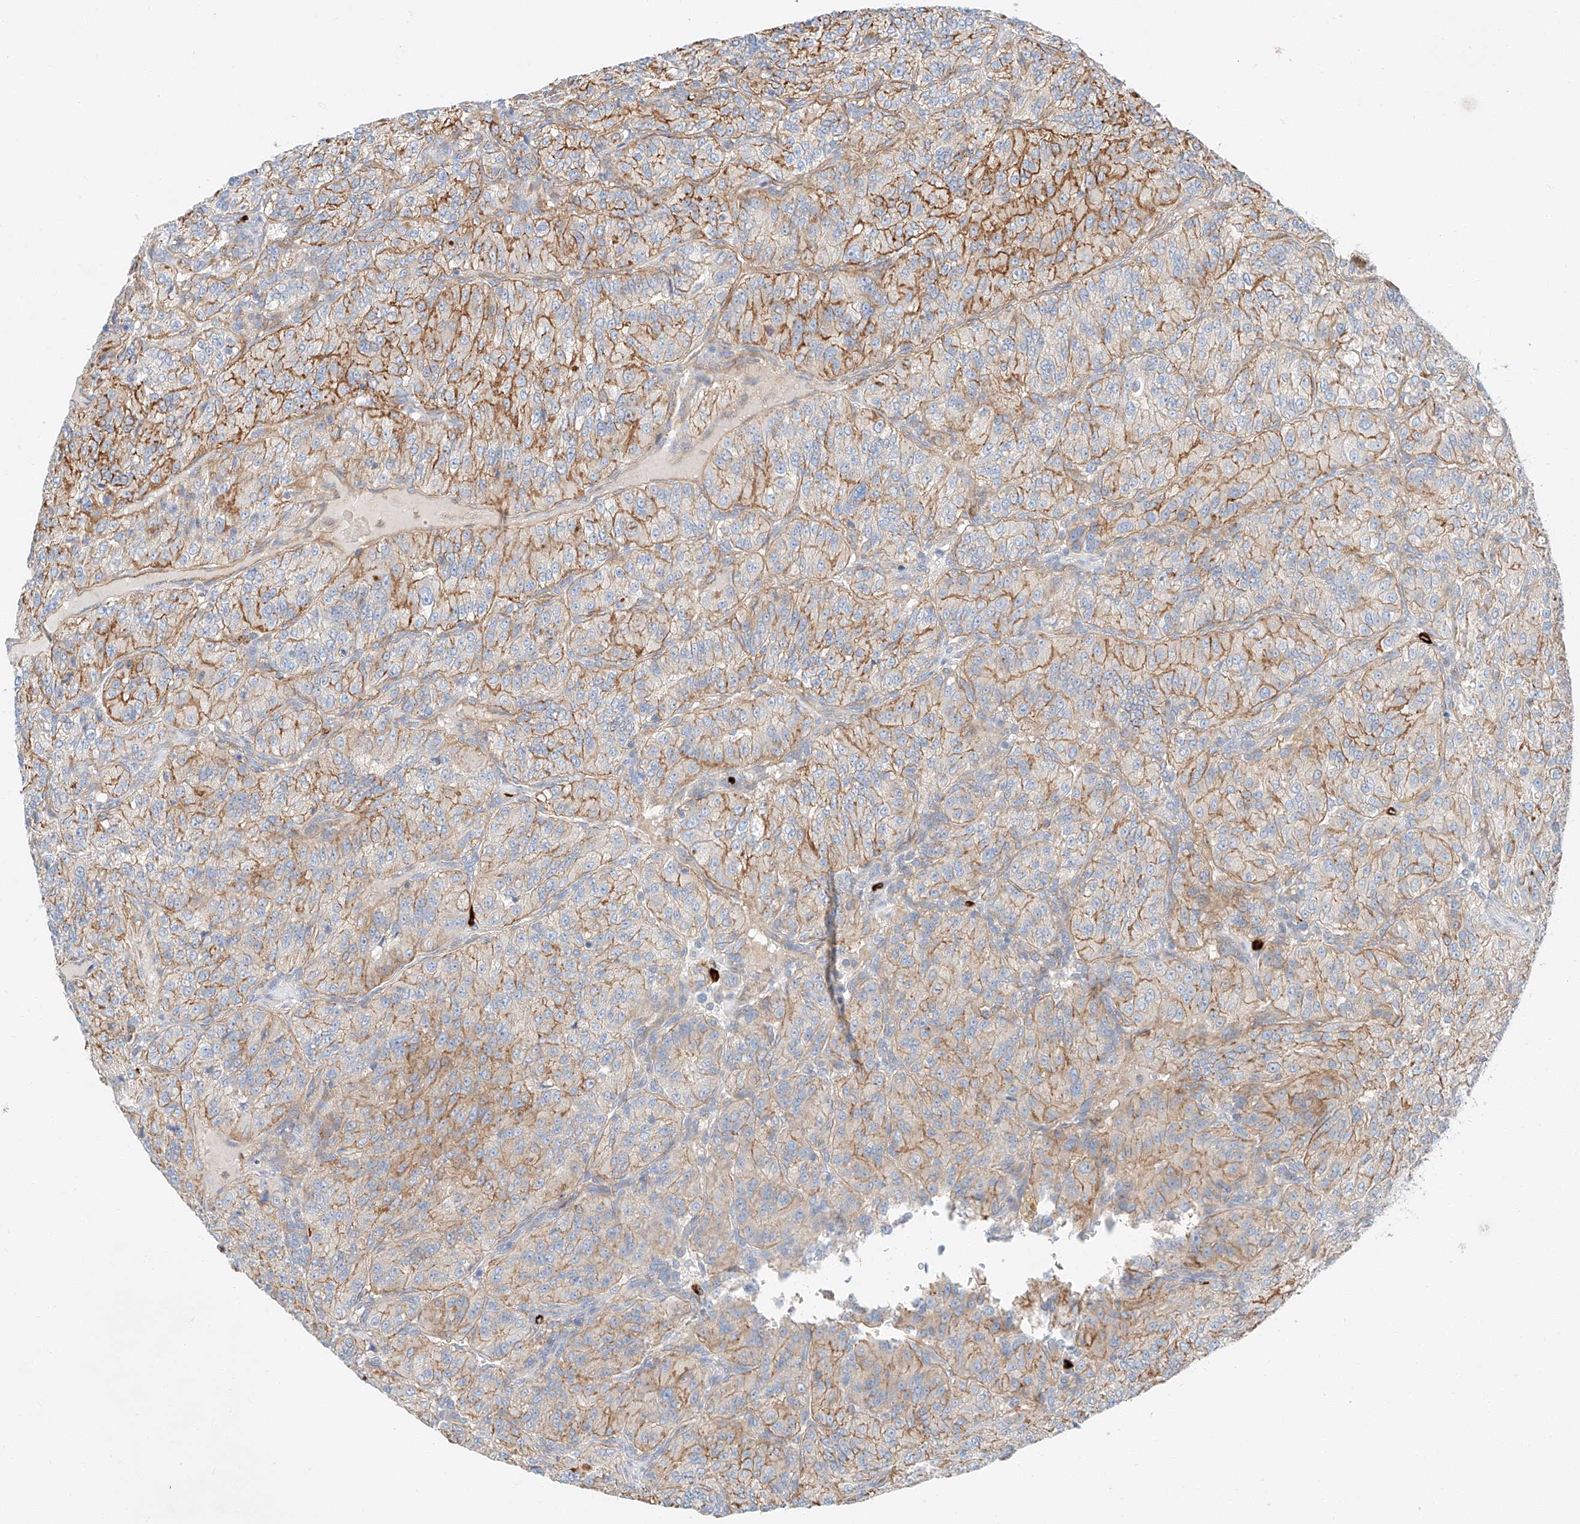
{"staining": {"intensity": "moderate", "quantity": "25%-75%", "location": "cytoplasmic/membranous"}, "tissue": "renal cancer", "cell_type": "Tumor cells", "image_type": "cancer", "snomed": [{"axis": "morphology", "description": "Adenocarcinoma, NOS"}, {"axis": "topography", "description": "Kidney"}], "caption": "The immunohistochemical stain labels moderate cytoplasmic/membranous expression in tumor cells of renal adenocarcinoma tissue.", "gene": "MINDY4", "patient": {"sex": "female", "age": 63}}